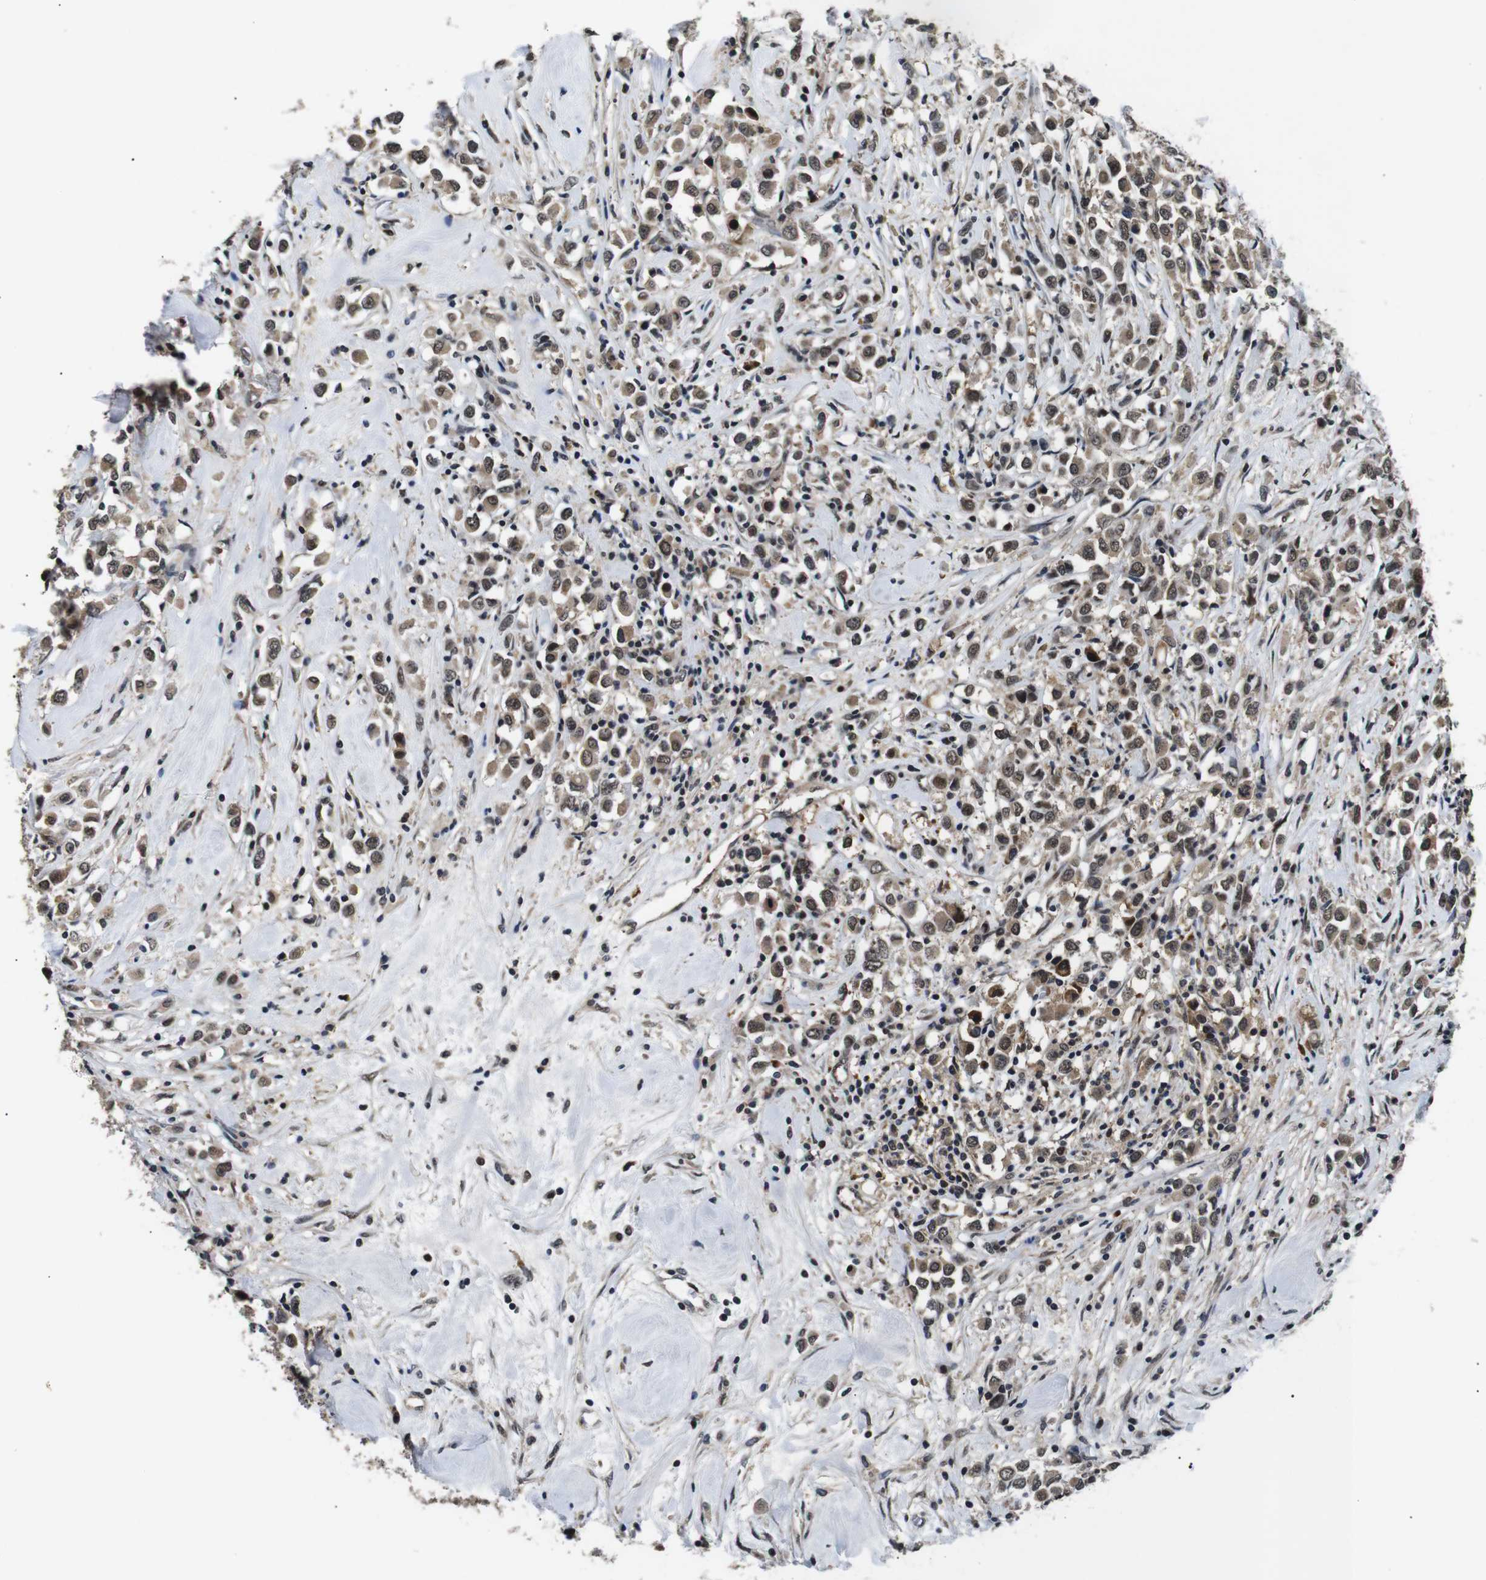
{"staining": {"intensity": "moderate", "quantity": ">75%", "location": "cytoplasmic/membranous,nuclear"}, "tissue": "breast cancer", "cell_type": "Tumor cells", "image_type": "cancer", "snomed": [{"axis": "morphology", "description": "Duct carcinoma"}, {"axis": "topography", "description": "Breast"}], "caption": "Immunohistochemistry (IHC) histopathology image of breast cancer (invasive ductal carcinoma) stained for a protein (brown), which exhibits medium levels of moderate cytoplasmic/membranous and nuclear staining in about >75% of tumor cells.", "gene": "SKP1", "patient": {"sex": "female", "age": 61}}